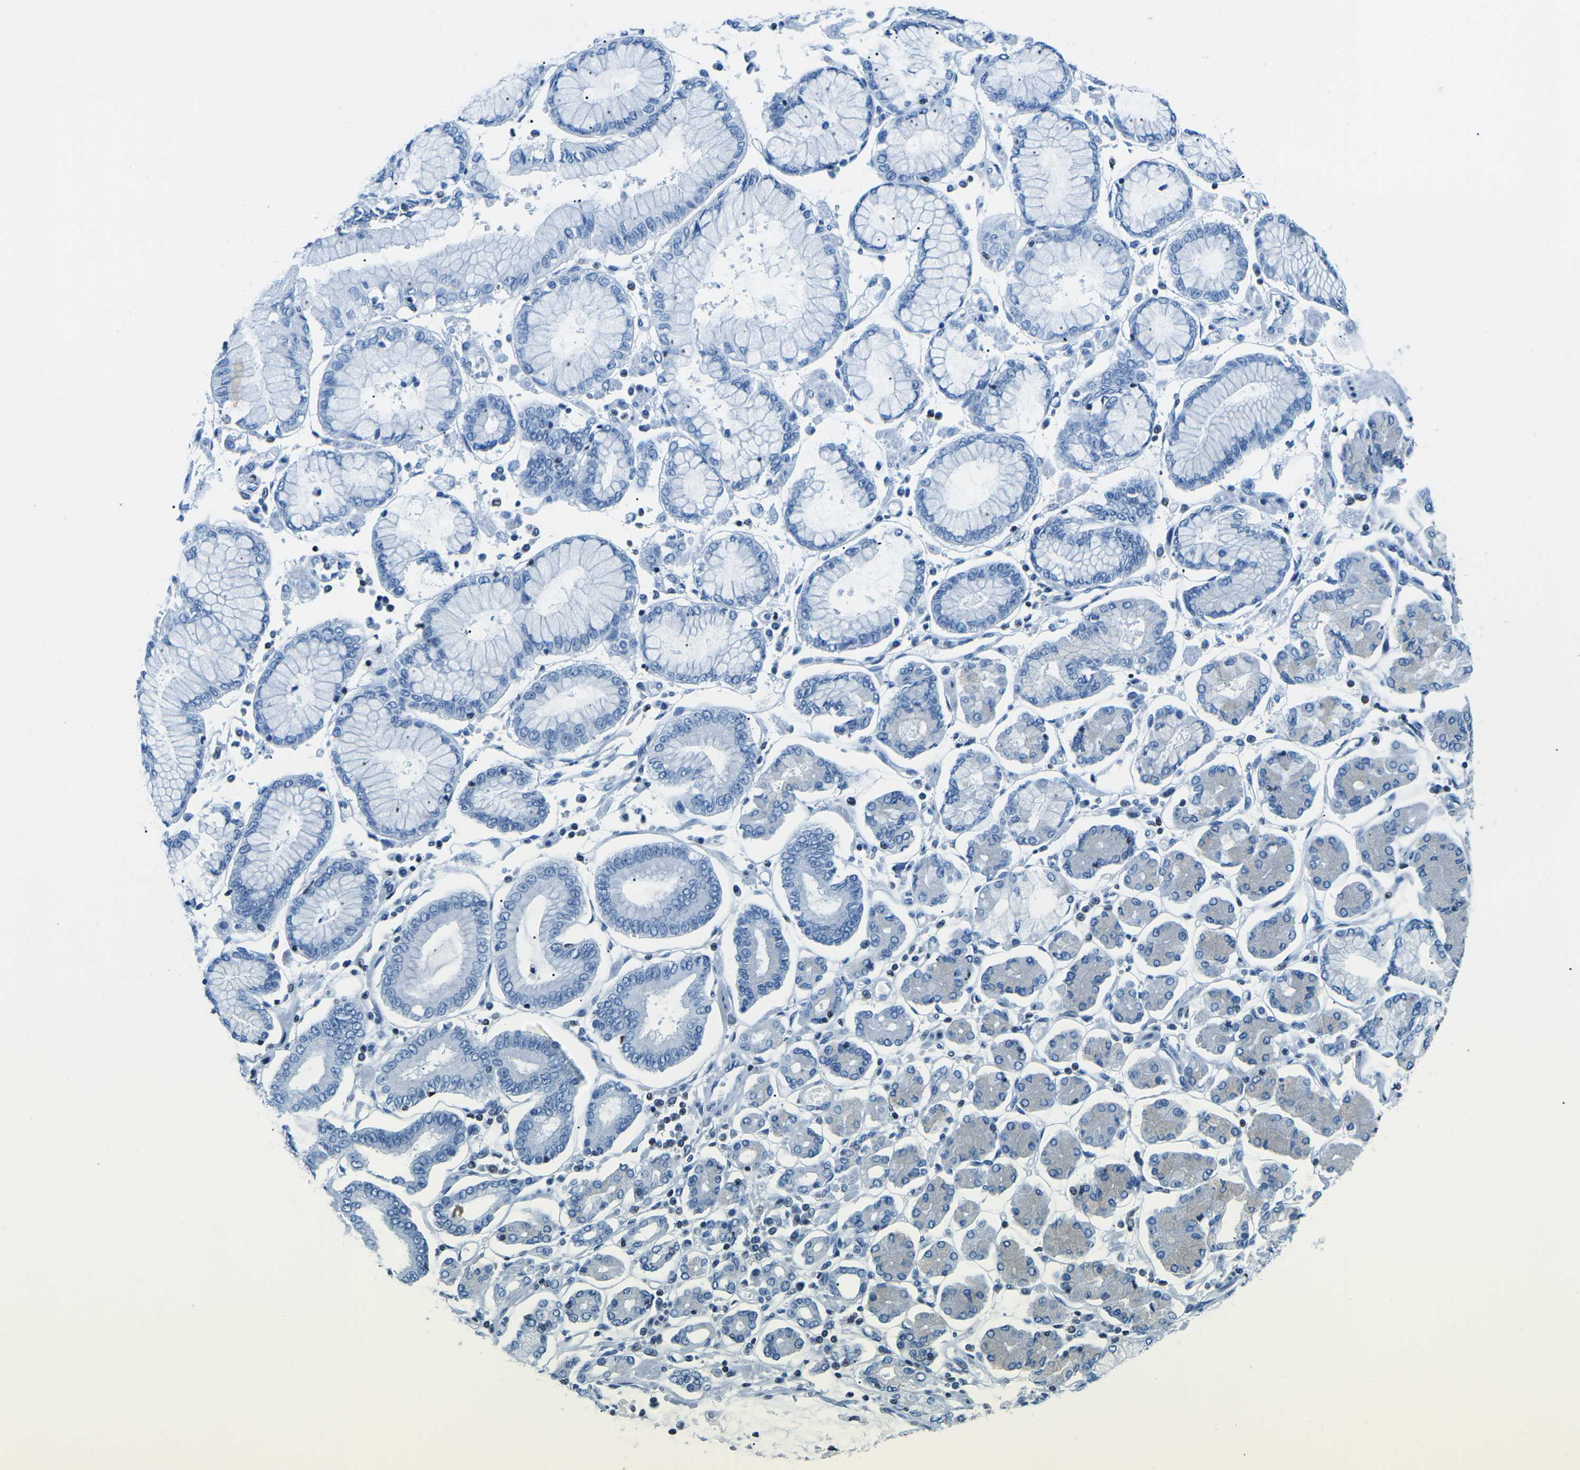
{"staining": {"intensity": "negative", "quantity": "none", "location": "none"}, "tissue": "stomach cancer", "cell_type": "Tumor cells", "image_type": "cancer", "snomed": [{"axis": "morphology", "description": "Adenocarcinoma, NOS"}, {"axis": "topography", "description": "Stomach"}], "caption": "Immunohistochemistry histopathology image of human stomach cancer (adenocarcinoma) stained for a protein (brown), which displays no positivity in tumor cells.", "gene": "CELF2", "patient": {"sex": "male", "age": 76}}